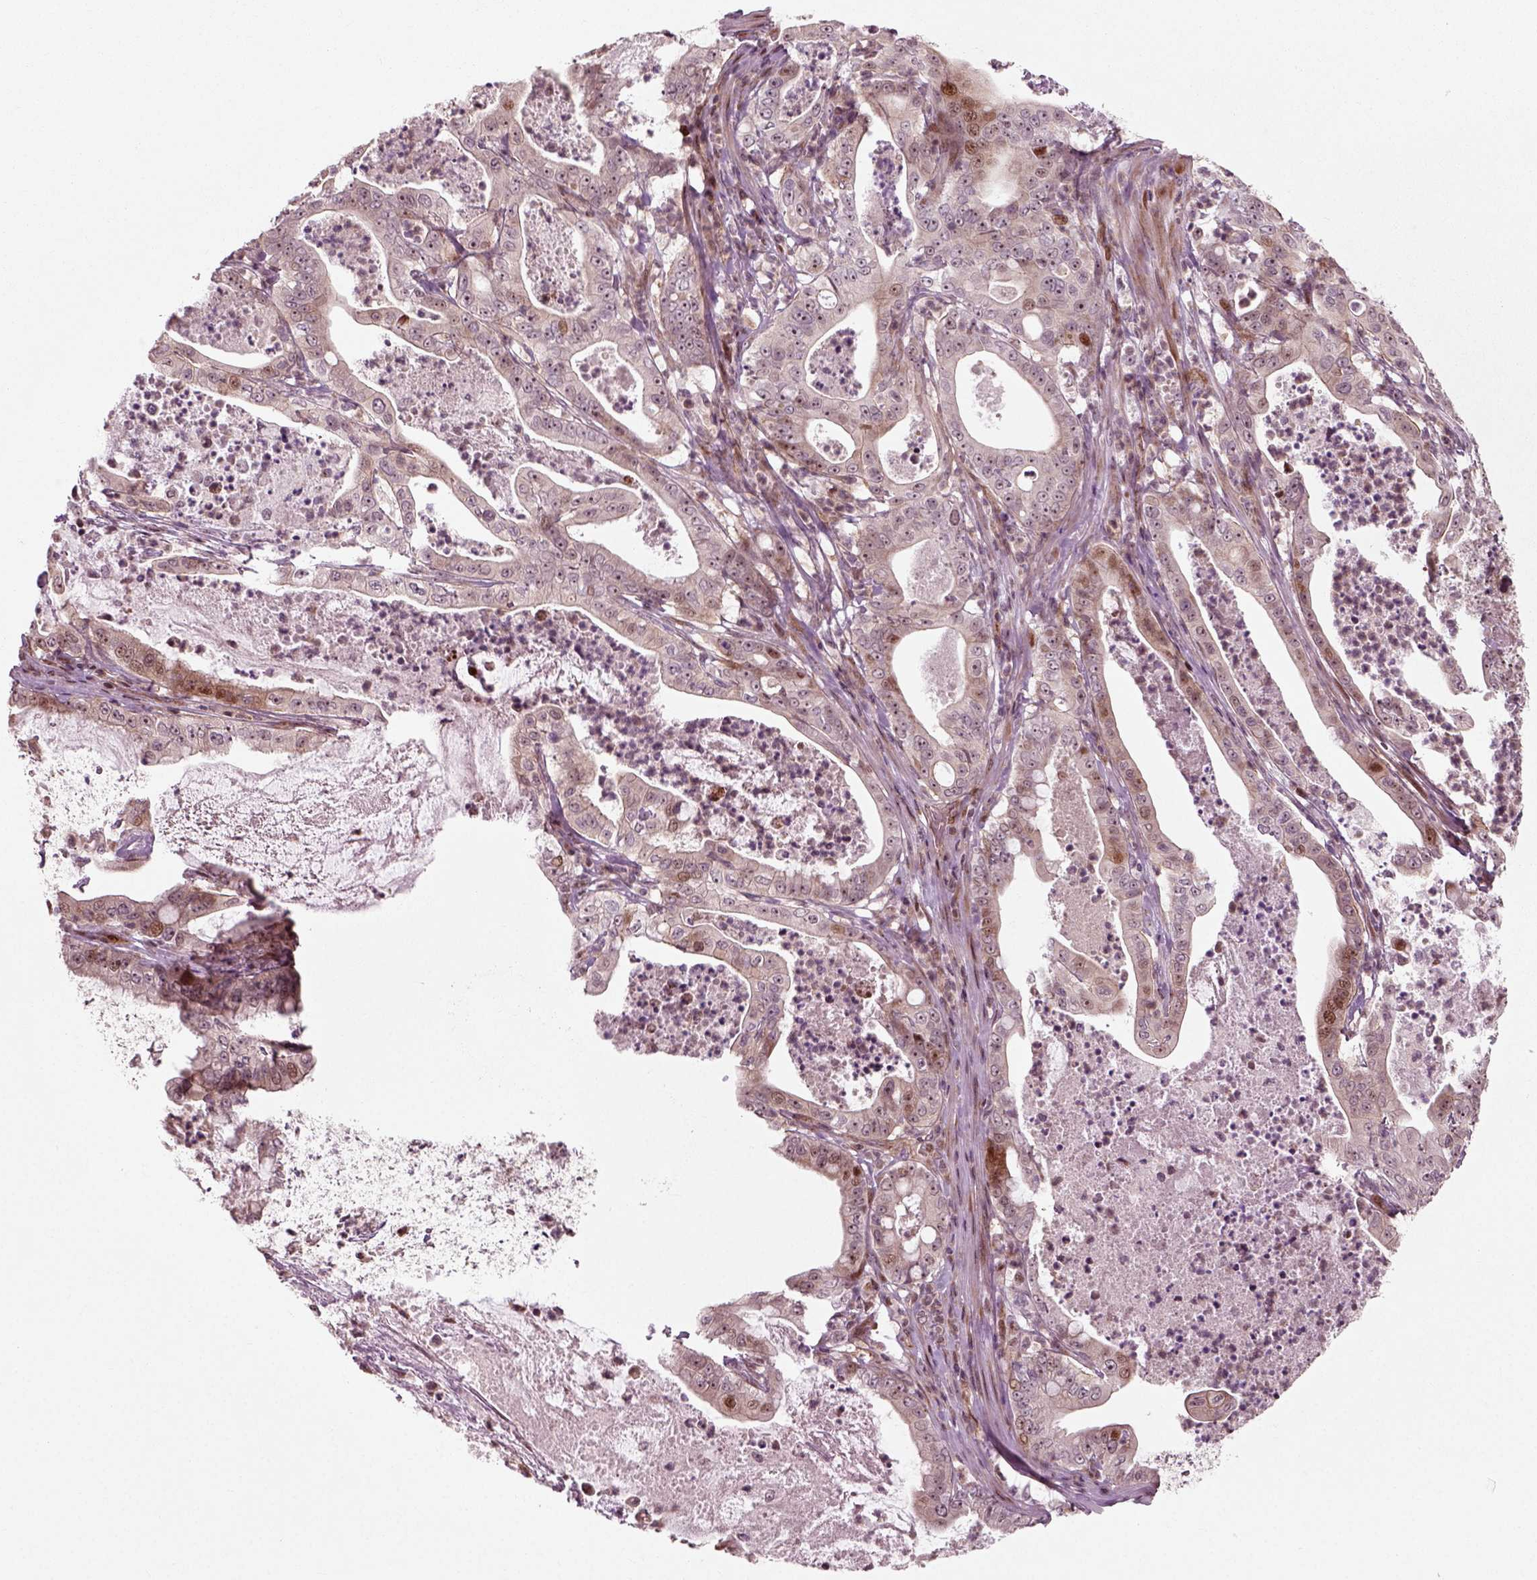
{"staining": {"intensity": "moderate", "quantity": "<25%", "location": "nuclear"}, "tissue": "pancreatic cancer", "cell_type": "Tumor cells", "image_type": "cancer", "snomed": [{"axis": "morphology", "description": "Adenocarcinoma, NOS"}, {"axis": "topography", "description": "Pancreas"}], "caption": "Immunohistochemical staining of pancreatic cancer (adenocarcinoma) shows low levels of moderate nuclear protein positivity in approximately <25% of tumor cells.", "gene": "CDC14A", "patient": {"sex": "male", "age": 71}}